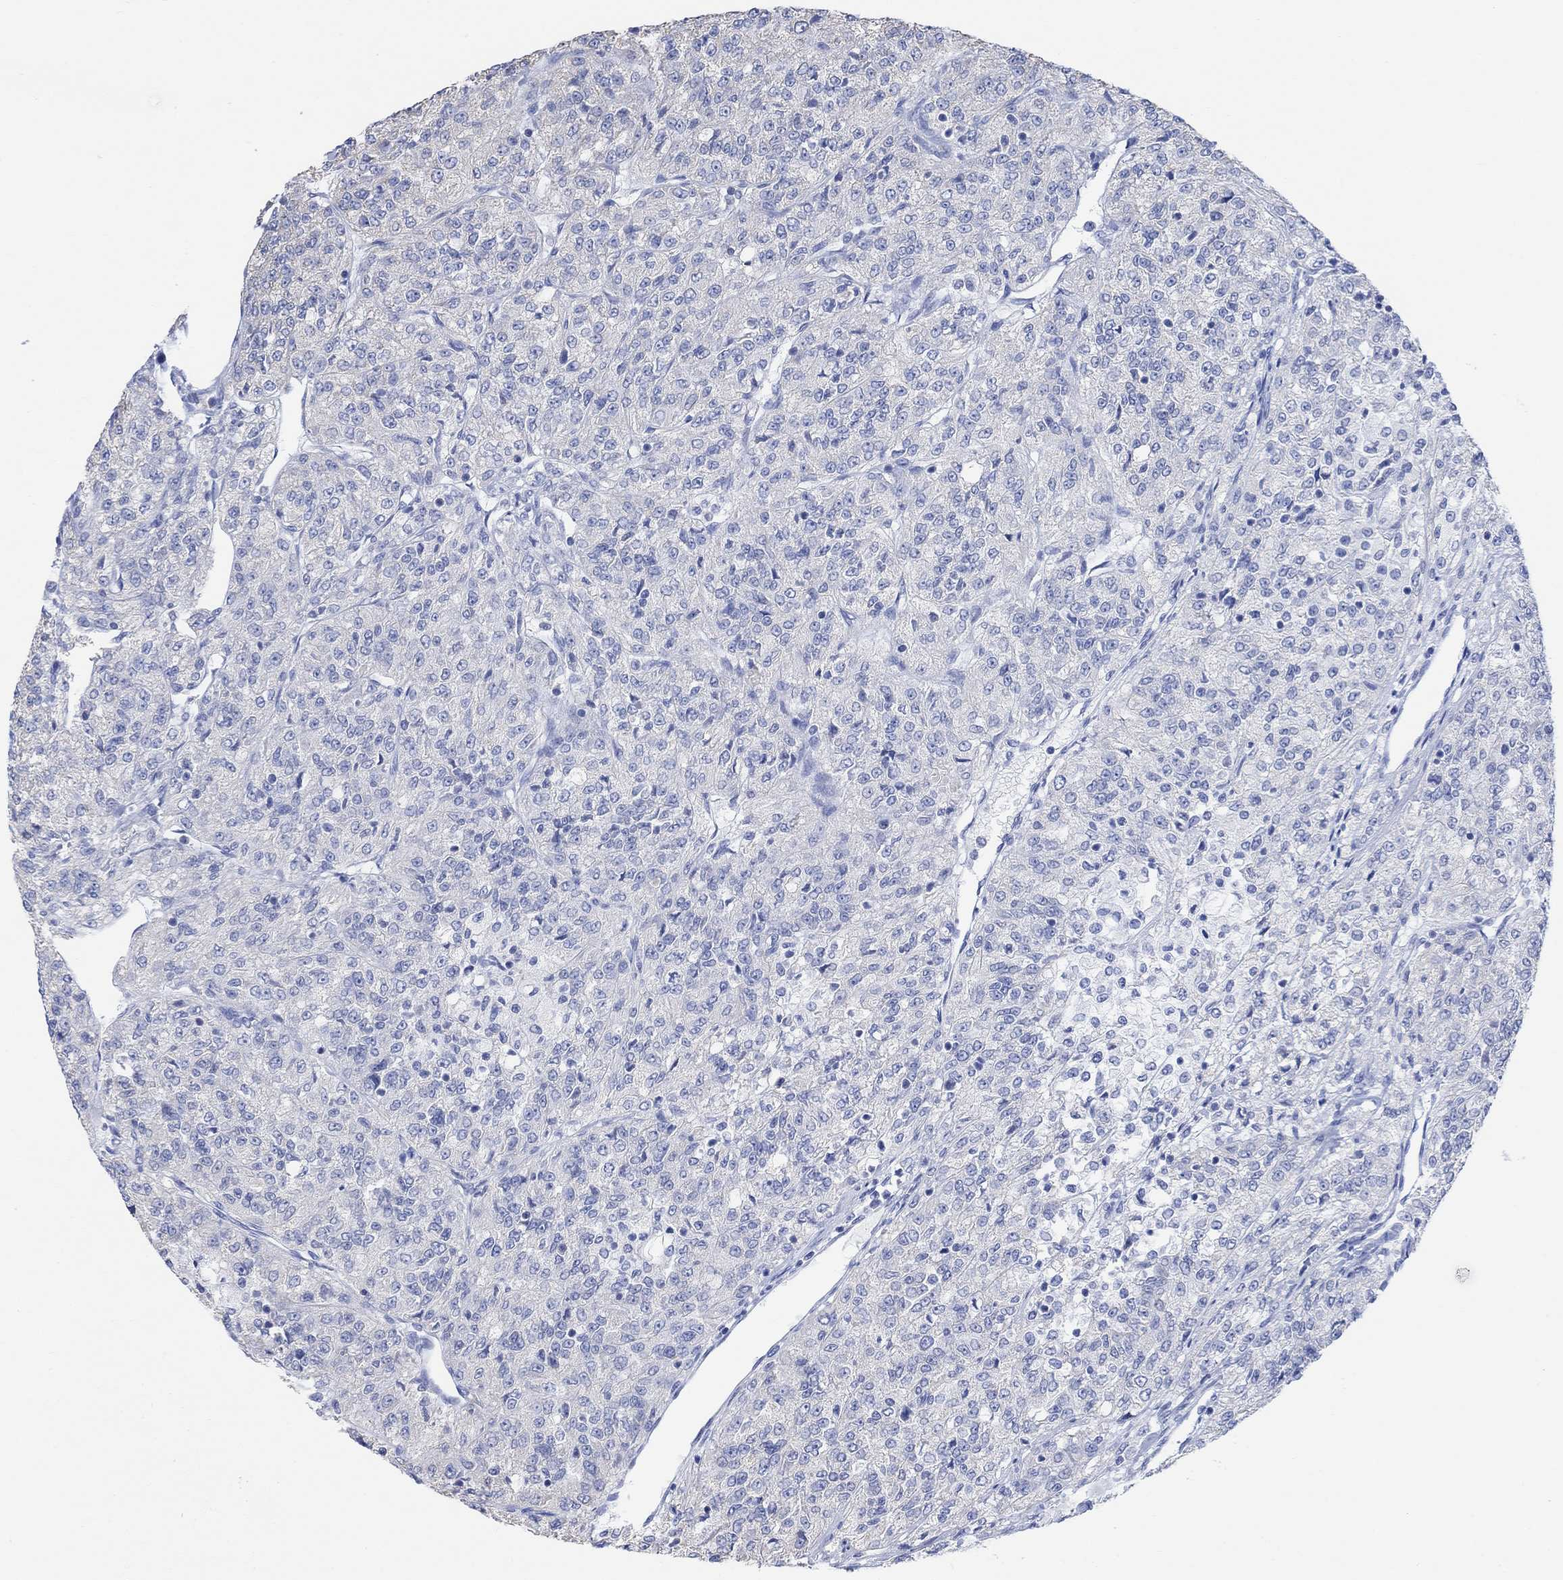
{"staining": {"intensity": "negative", "quantity": "none", "location": "none"}, "tissue": "renal cancer", "cell_type": "Tumor cells", "image_type": "cancer", "snomed": [{"axis": "morphology", "description": "Adenocarcinoma, NOS"}, {"axis": "topography", "description": "Kidney"}], "caption": "Micrograph shows no significant protein staining in tumor cells of adenocarcinoma (renal).", "gene": "SYT12", "patient": {"sex": "female", "age": 63}}